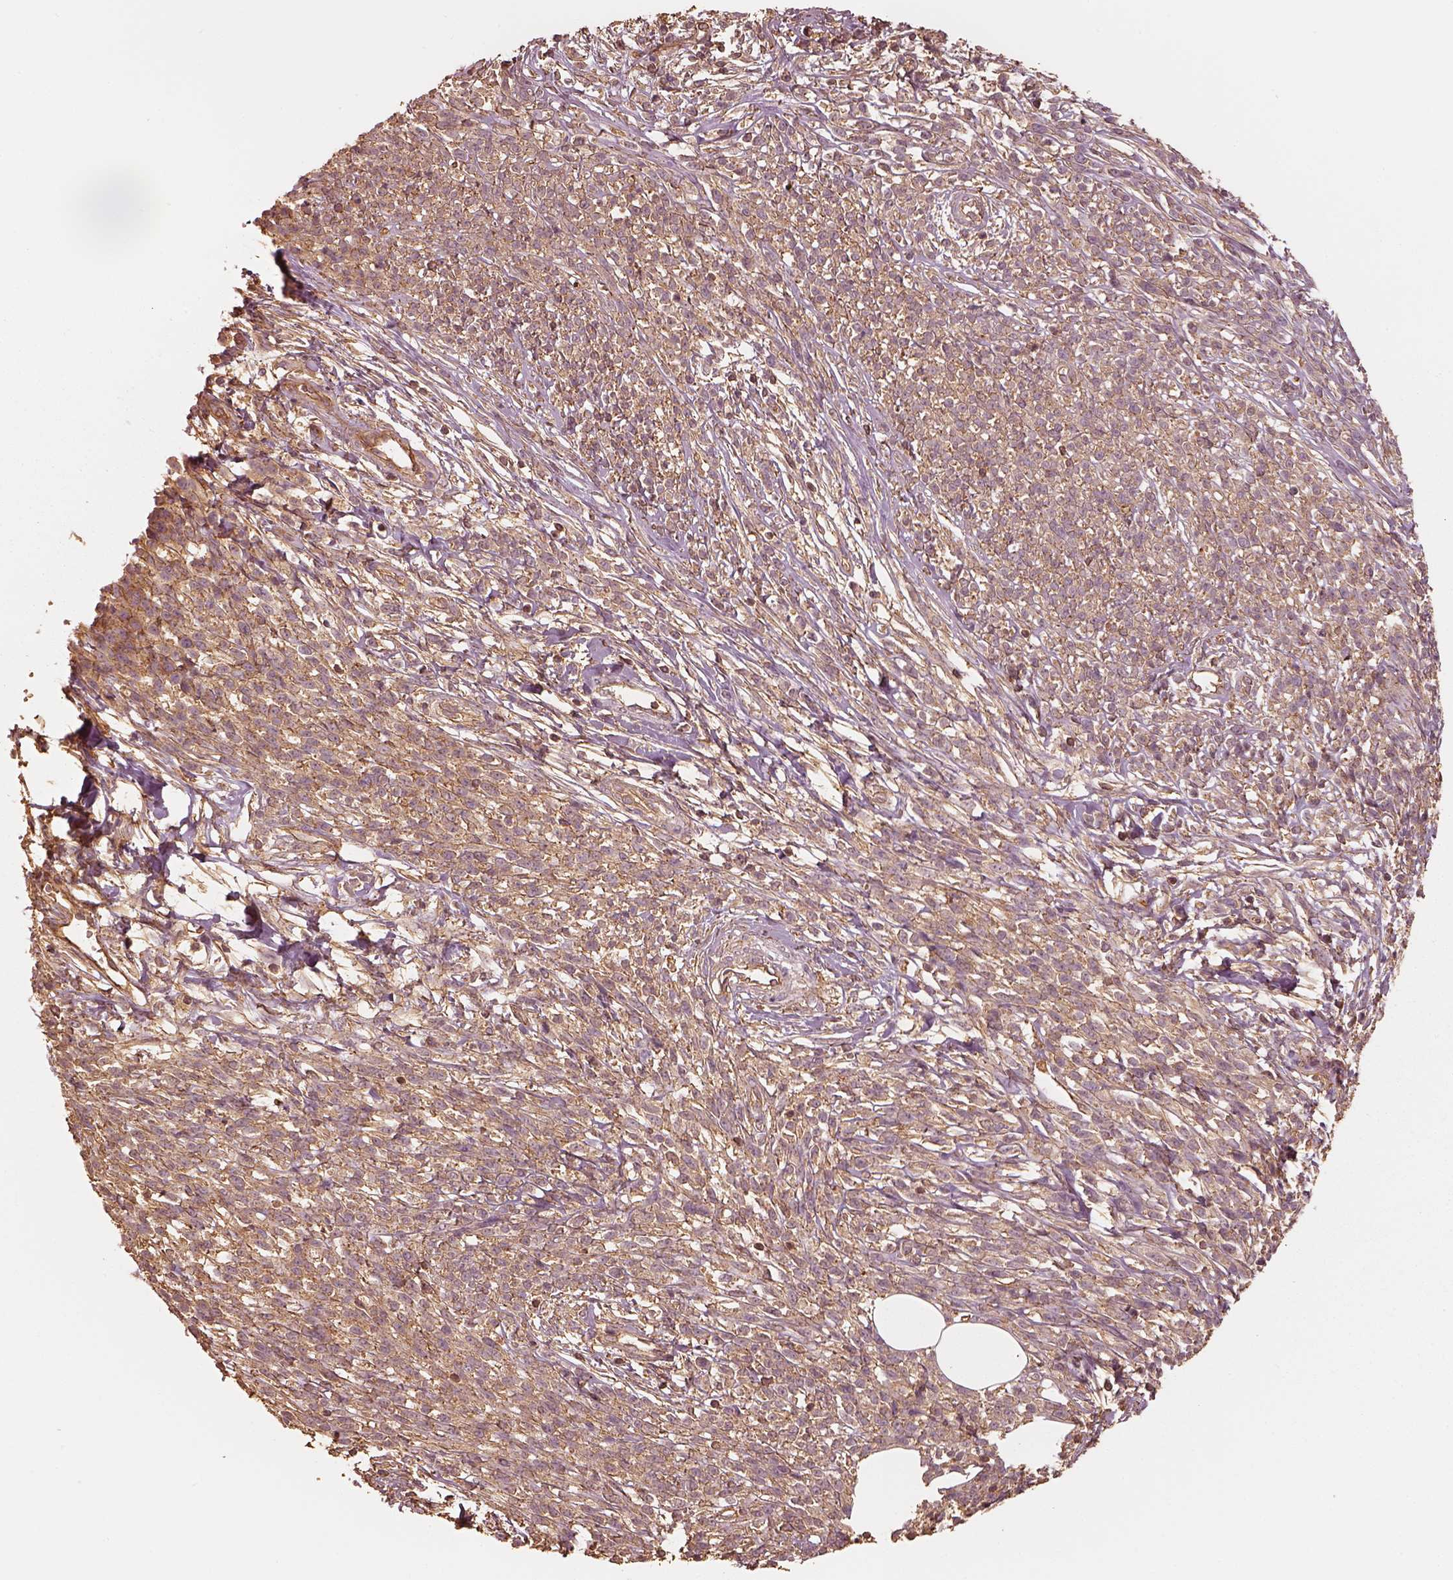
{"staining": {"intensity": "moderate", "quantity": ">75%", "location": "cytoplasmic/membranous"}, "tissue": "melanoma", "cell_type": "Tumor cells", "image_type": "cancer", "snomed": [{"axis": "morphology", "description": "Malignant melanoma, NOS"}, {"axis": "topography", "description": "Skin"}, {"axis": "topography", "description": "Skin of trunk"}], "caption": "Melanoma stained for a protein shows moderate cytoplasmic/membranous positivity in tumor cells.", "gene": "WDR7", "patient": {"sex": "male", "age": 74}}